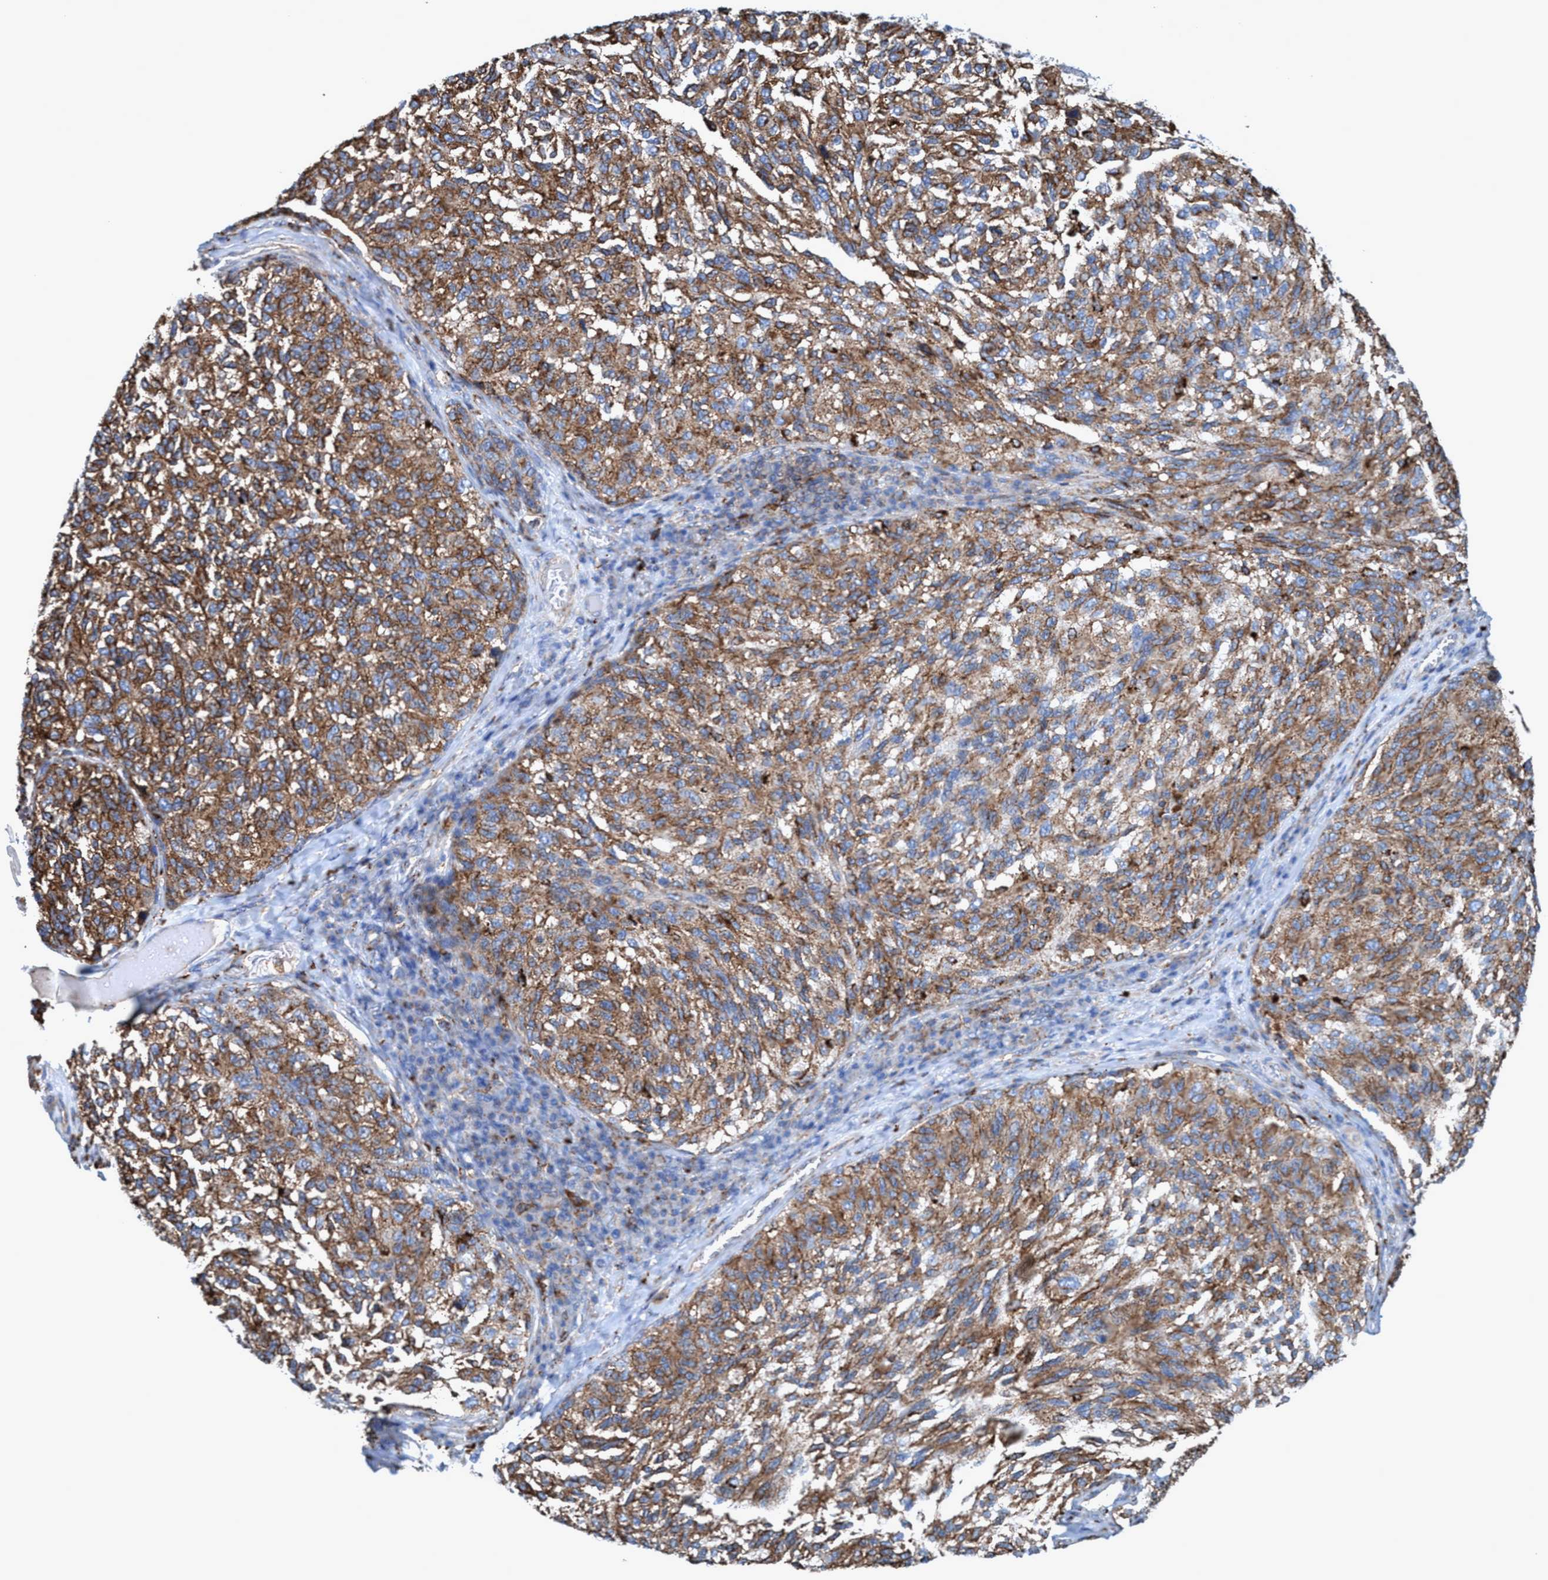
{"staining": {"intensity": "moderate", "quantity": ">75%", "location": "cytoplasmic/membranous"}, "tissue": "melanoma", "cell_type": "Tumor cells", "image_type": "cancer", "snomed": [{"axis": "morphology", "description": "Malignant melanoma, NOS"}, {"axis": "topography", "description": "Skin"}], "caption": "Brown immunohistochemical staining in melanoma reveals moderate cytoplasmic/membranous expression in approximately >75% of tumor cells.", "gene": "TRIM65", "patient": {"sex": "female", "age": 73}}